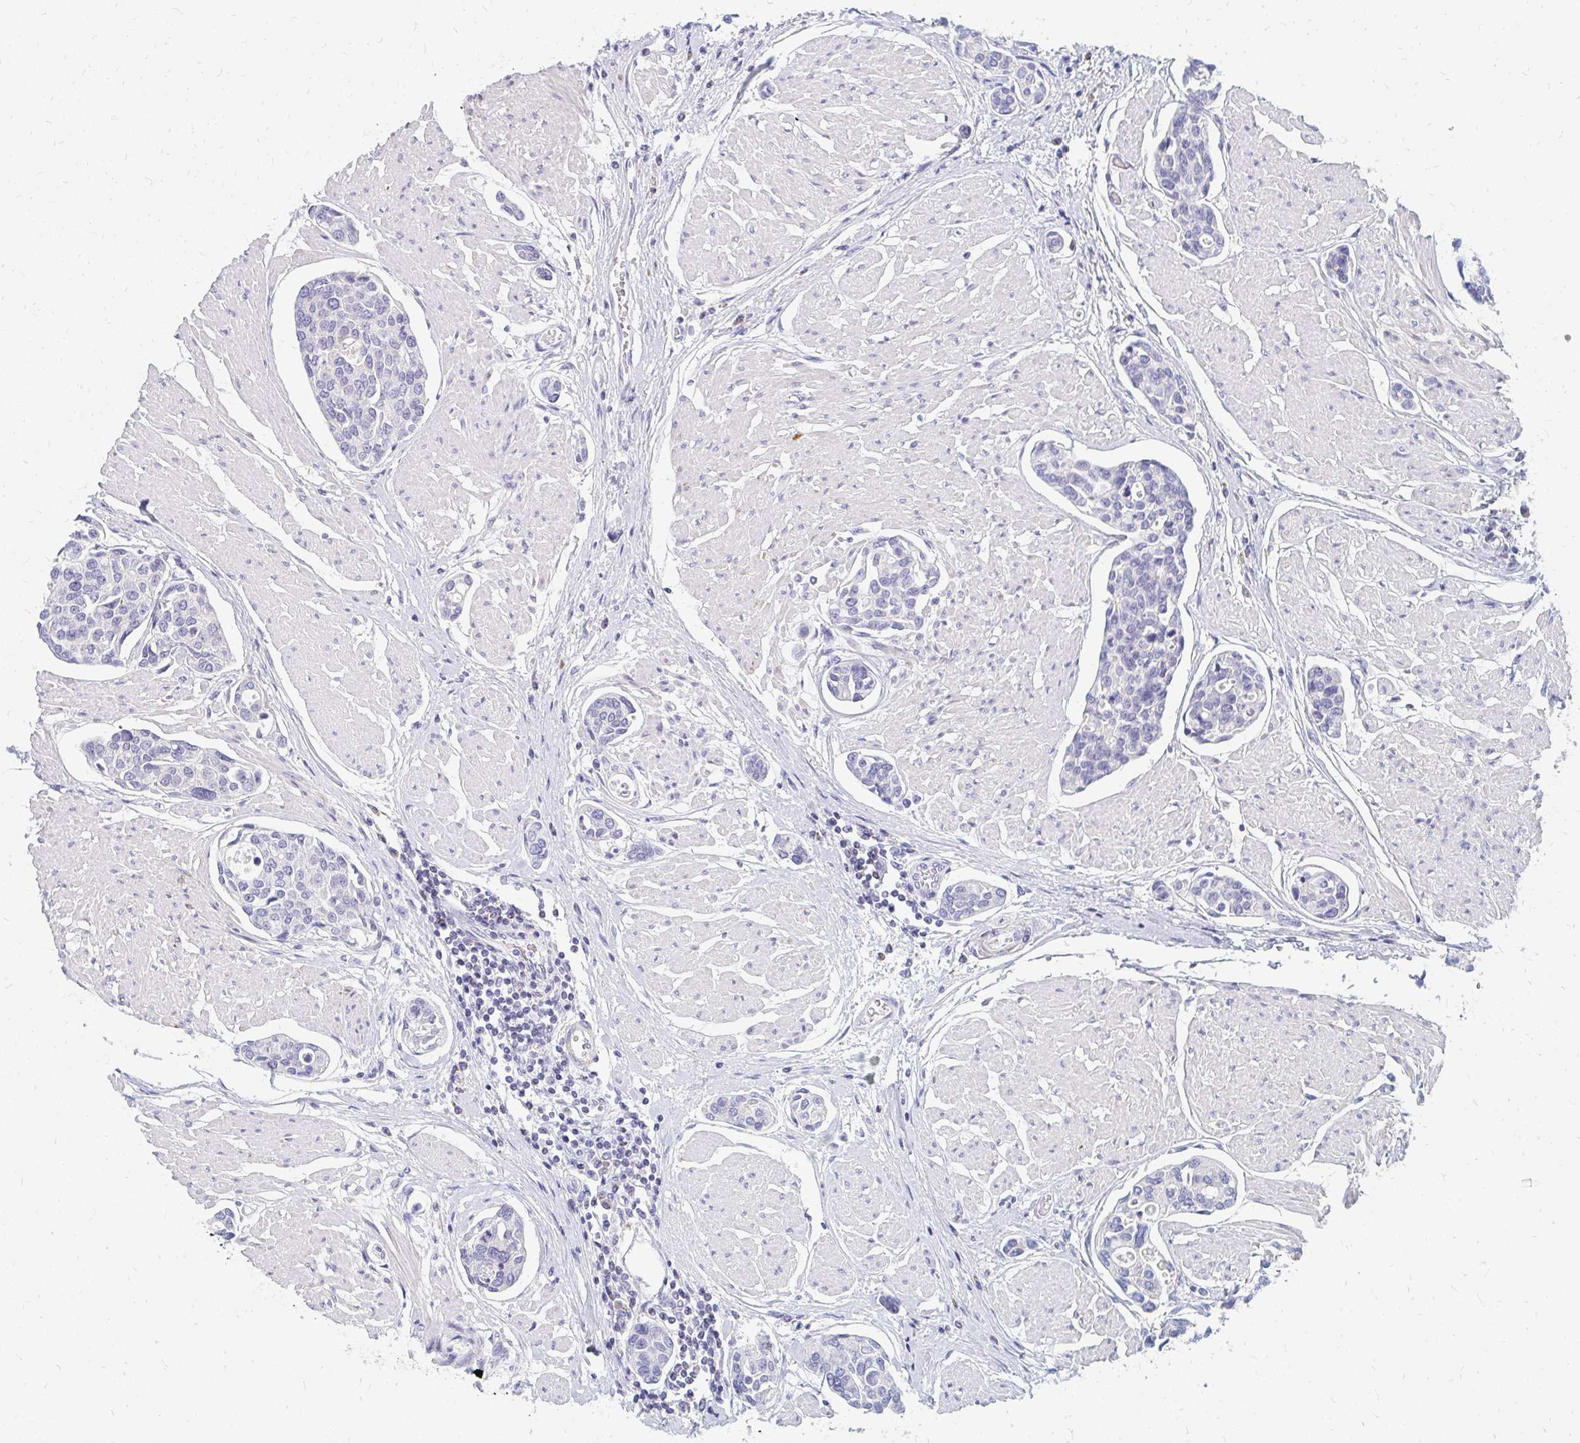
{"staining": {"intensity": "negative", "quantity": "none", "location": "none"}, "tissue": "urothelial cancer", "cell_type": "Tumor cells", "image_type": "cancer", "snomed": [{"axis": "morphology", "description": "Urothelial carcinoma, High grade"}, {"axis": "topography", "description": "Urinary bladder"}], "caption": "This is a histopathology image of IHC staining of urothelial carcinoma (high-grade), which shows no staining in tumor cells. (DAB IHC visualized using brightfield microscopy, high magnification).", "gene": "OR10V1", "patient": {"sex": "male", "age": 78}}